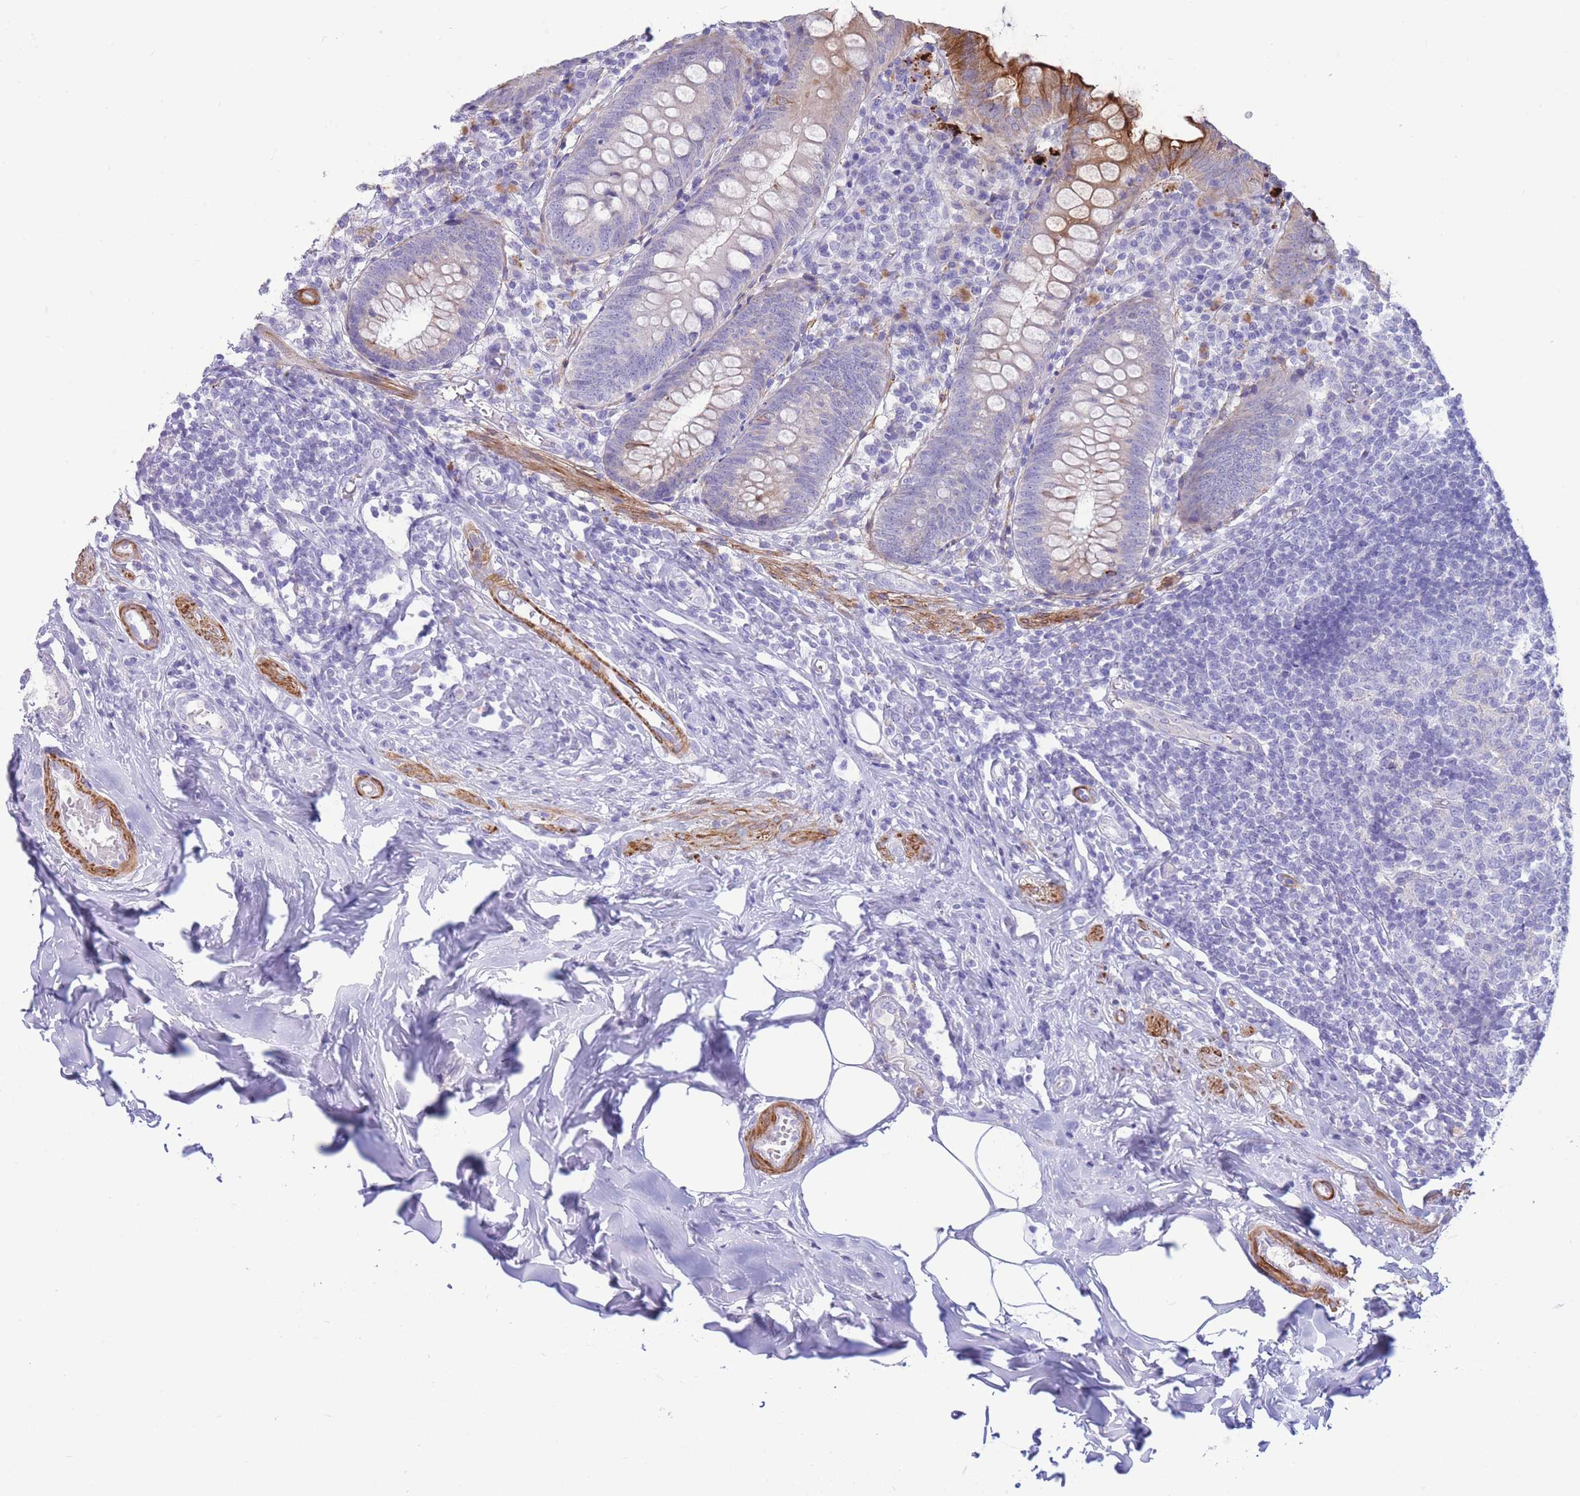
{"staining": {"intensity": "strong", "quantity": "<25%", "location": "cytoplasmic/membranous"}, "tissue": "appendix", "cell_type": "Glandular cells", "image_type": "normal", "snomed": [{"axis": "morphology", "description": "Normal tissue, NOS"}, {"axis": "topography", "description": "Appendix"}], "caption": "Glandular cells demonstrate medium levels of strong cytoplasmic/membranous positivity in approximately <25% of cells in normal appendix. (brown staining indicates protein expression, while blue staining denotes nuclei).", "gene": "VWA8", "patient": {"sex": "female", "age": 54}}